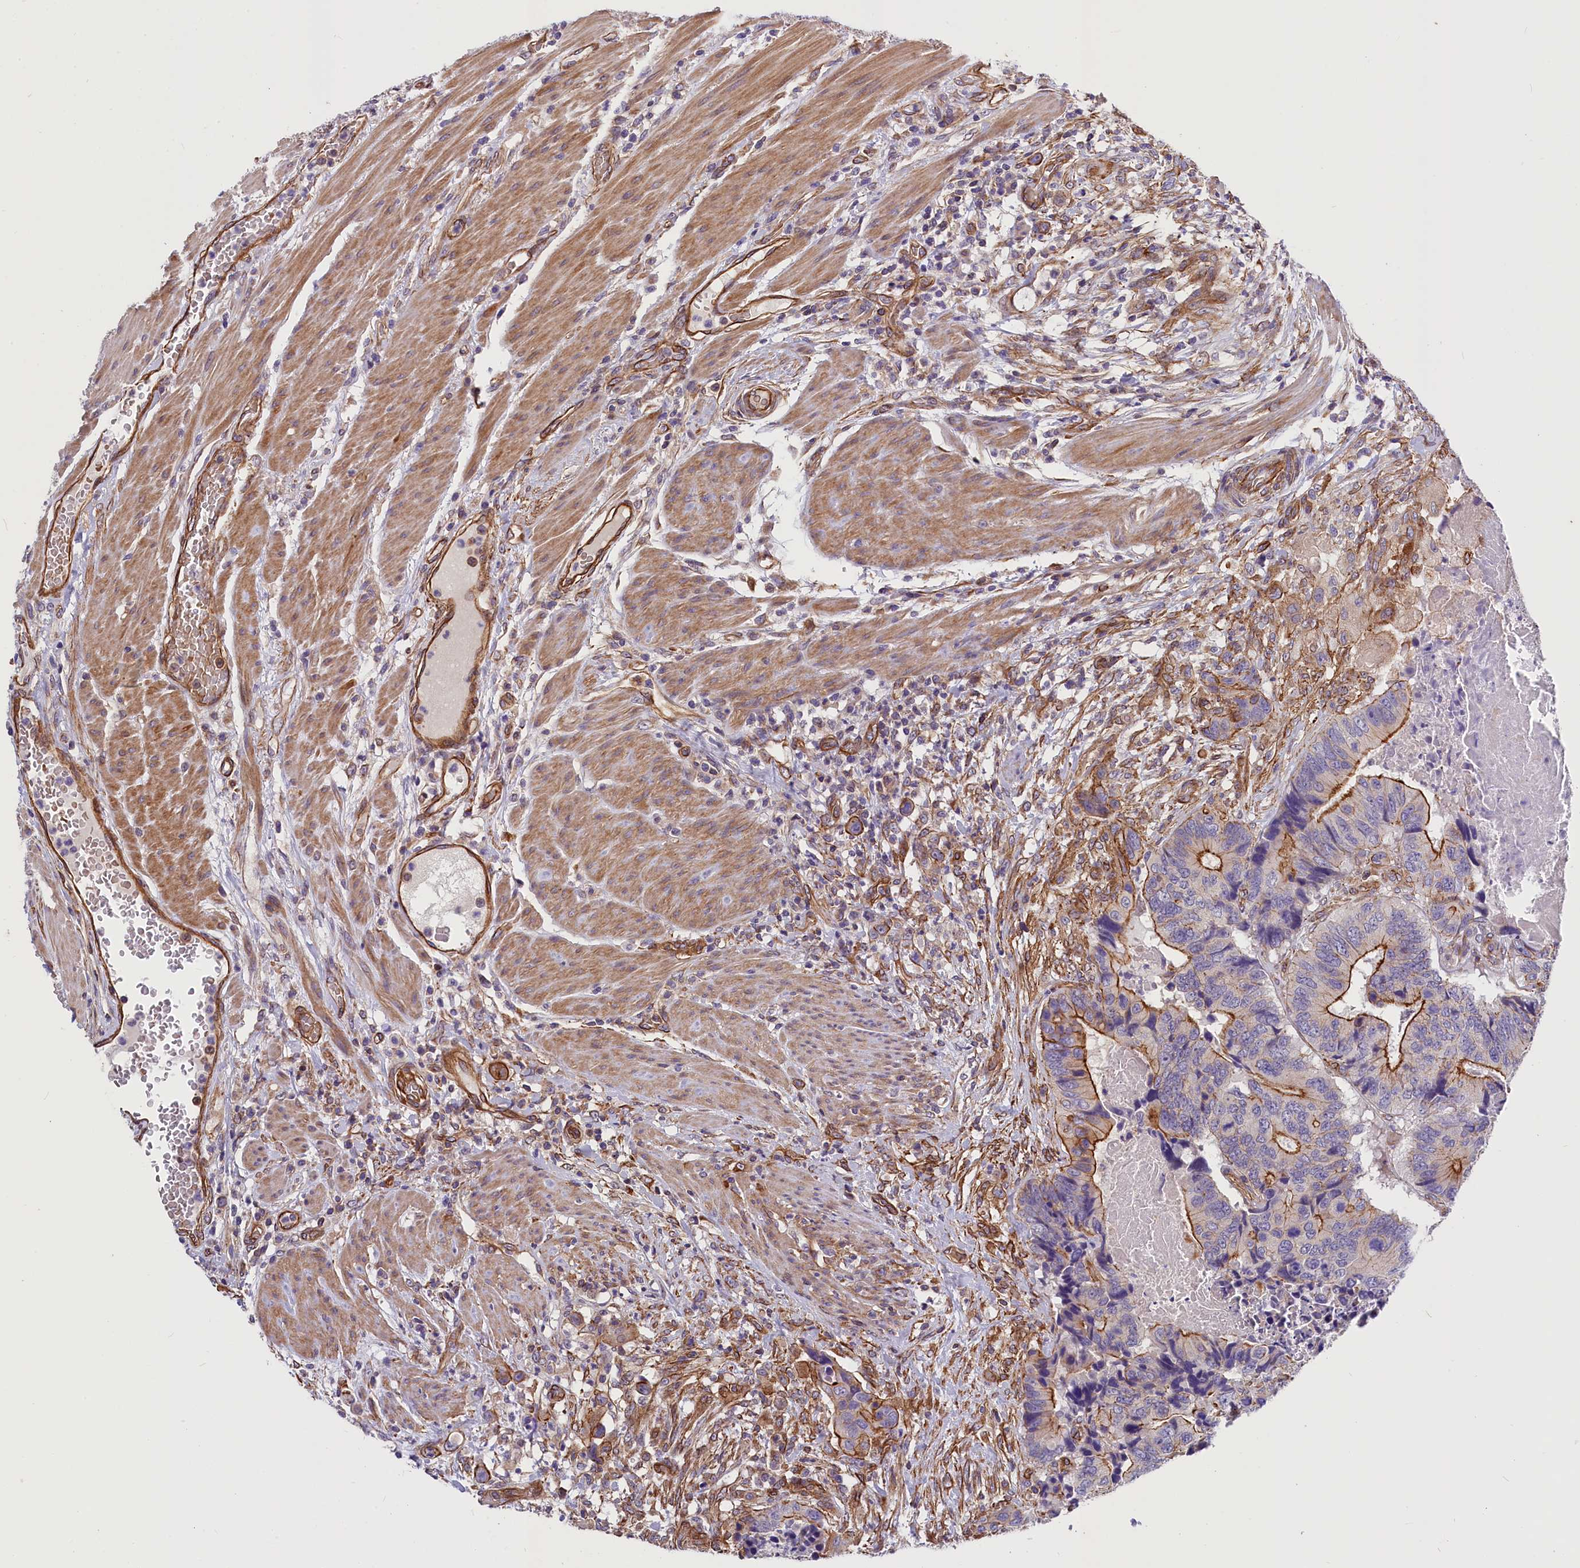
{"staining": {"intensity": "strong", "quantity": "<25%", "location": "cytoplasmic/membranous"}, "tissue": "colorectal cancer", "cell_type": "Tumor cells", "image_type": "cancer", "snomed": [{"axis": "morphology", "description": "Adenocarcinoma, NOS"}, {"axis": "topography", "description": "Colon"}], "caption": "DAB (3,3'-diaminobenzidine) immunohistochemical staining of human adenocarcinoma (colorectal) demonstrates strong cytoplasmic/membranous protein positivity in about <25% of tumor cells. The protein is shown in brown color, while the nuclei are stained blue.", "gene": "MED20", "patient": {"sex": "male", "age": 84}}